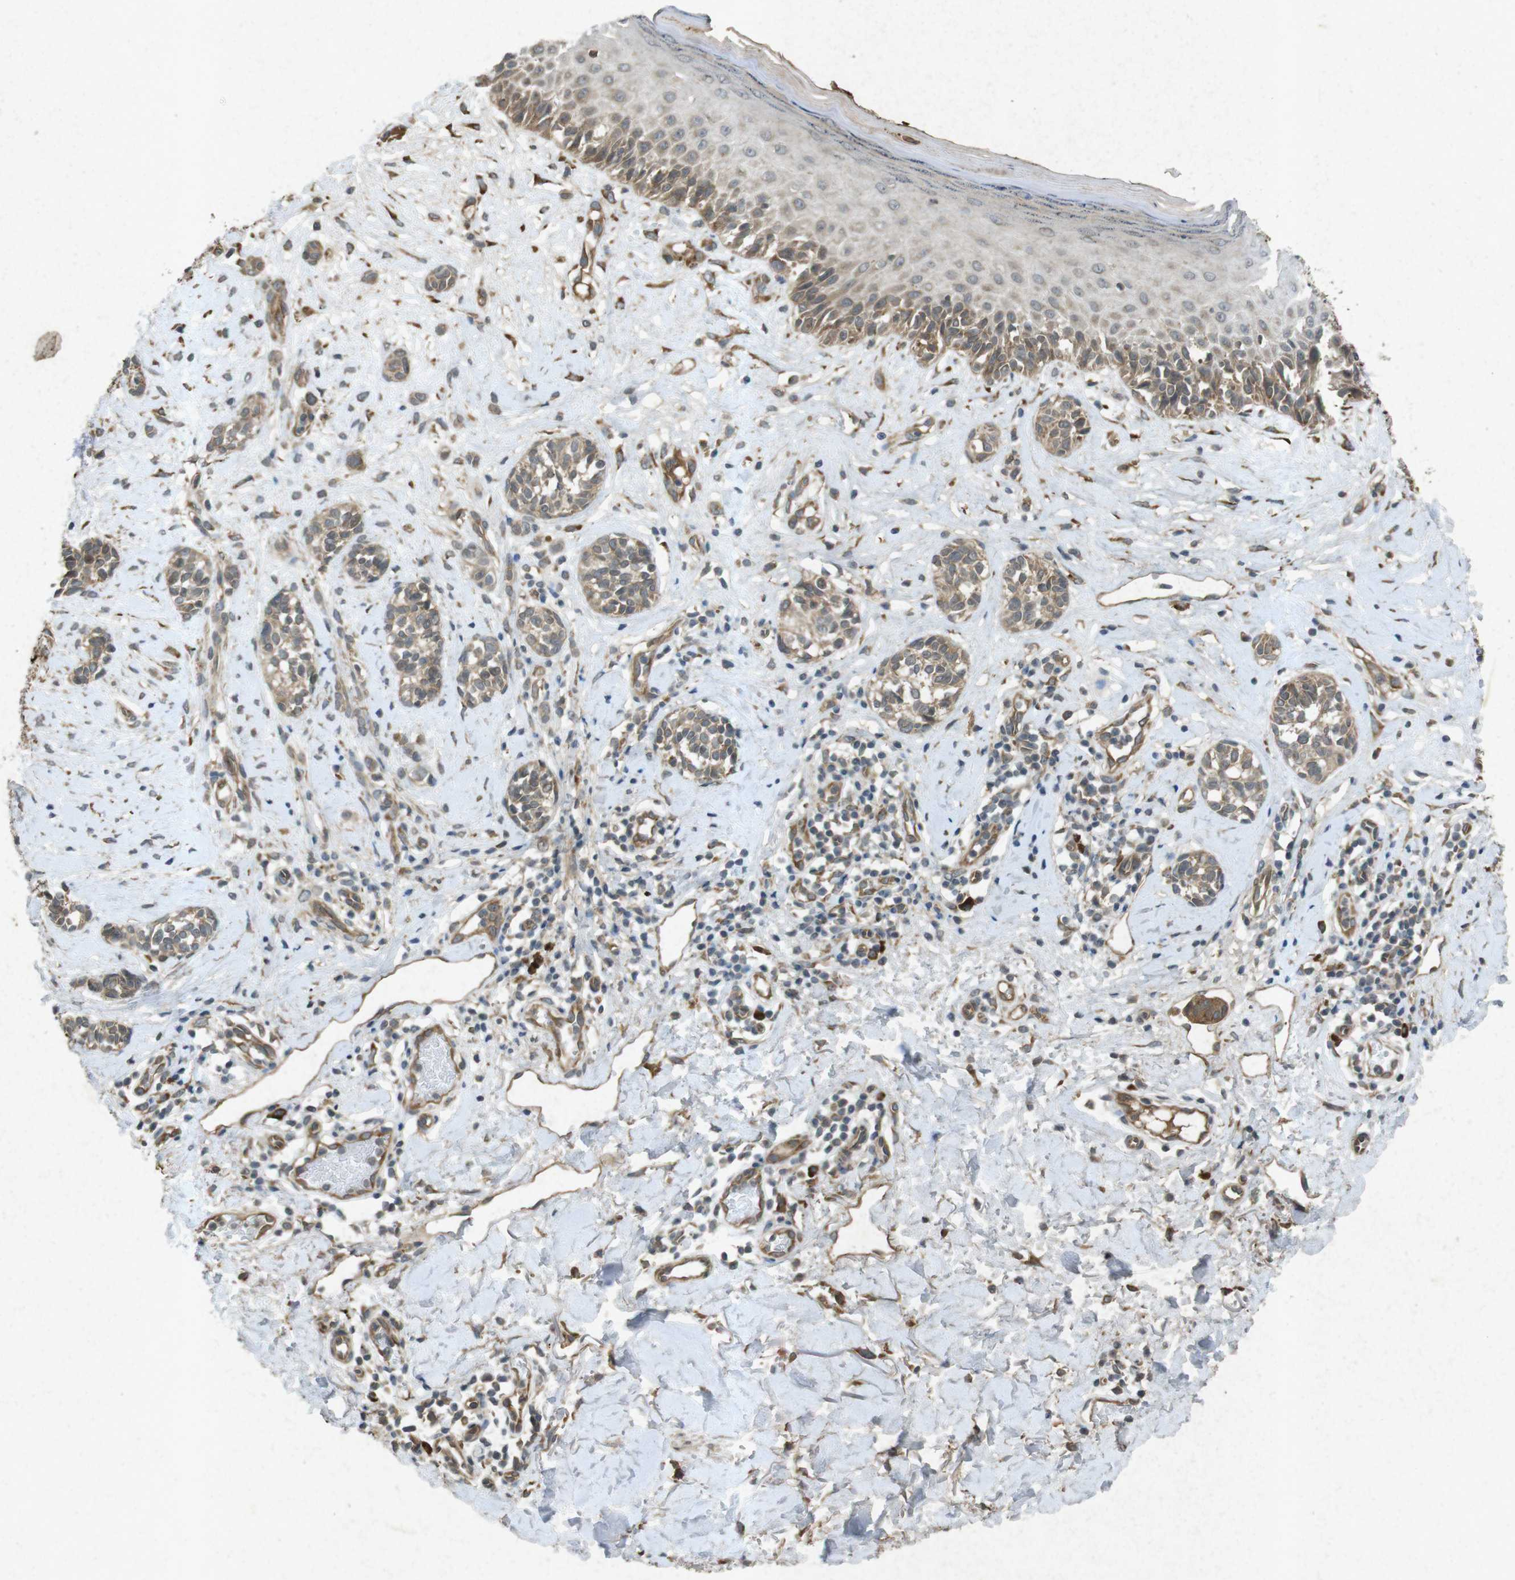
{"staining": {"intensity": "weak", "quantity": ">75%", "location": "cytoplasmic/membranous"}, "tissue": "melanoma", "cell_type": "Tumor cells", "image_type": "cancer", "snomed": [{"axis": "morphology", "description": "Malignant melanoma, NOS"}, {"axis": "topography", "description": "Skin"}], "caption": "High-magnification brightfield microscopy of malignant melanoma stained with DAB (3,3'-diaminobenzidine) (brown) and counterstained with hematoxylin (blue). tumor cells exhibit weak cytoplasmic/membranous positivity is identified in approximately>75% of cells.", "gene": "FLCN", "patient": {"sex": "male", "age": 64}}